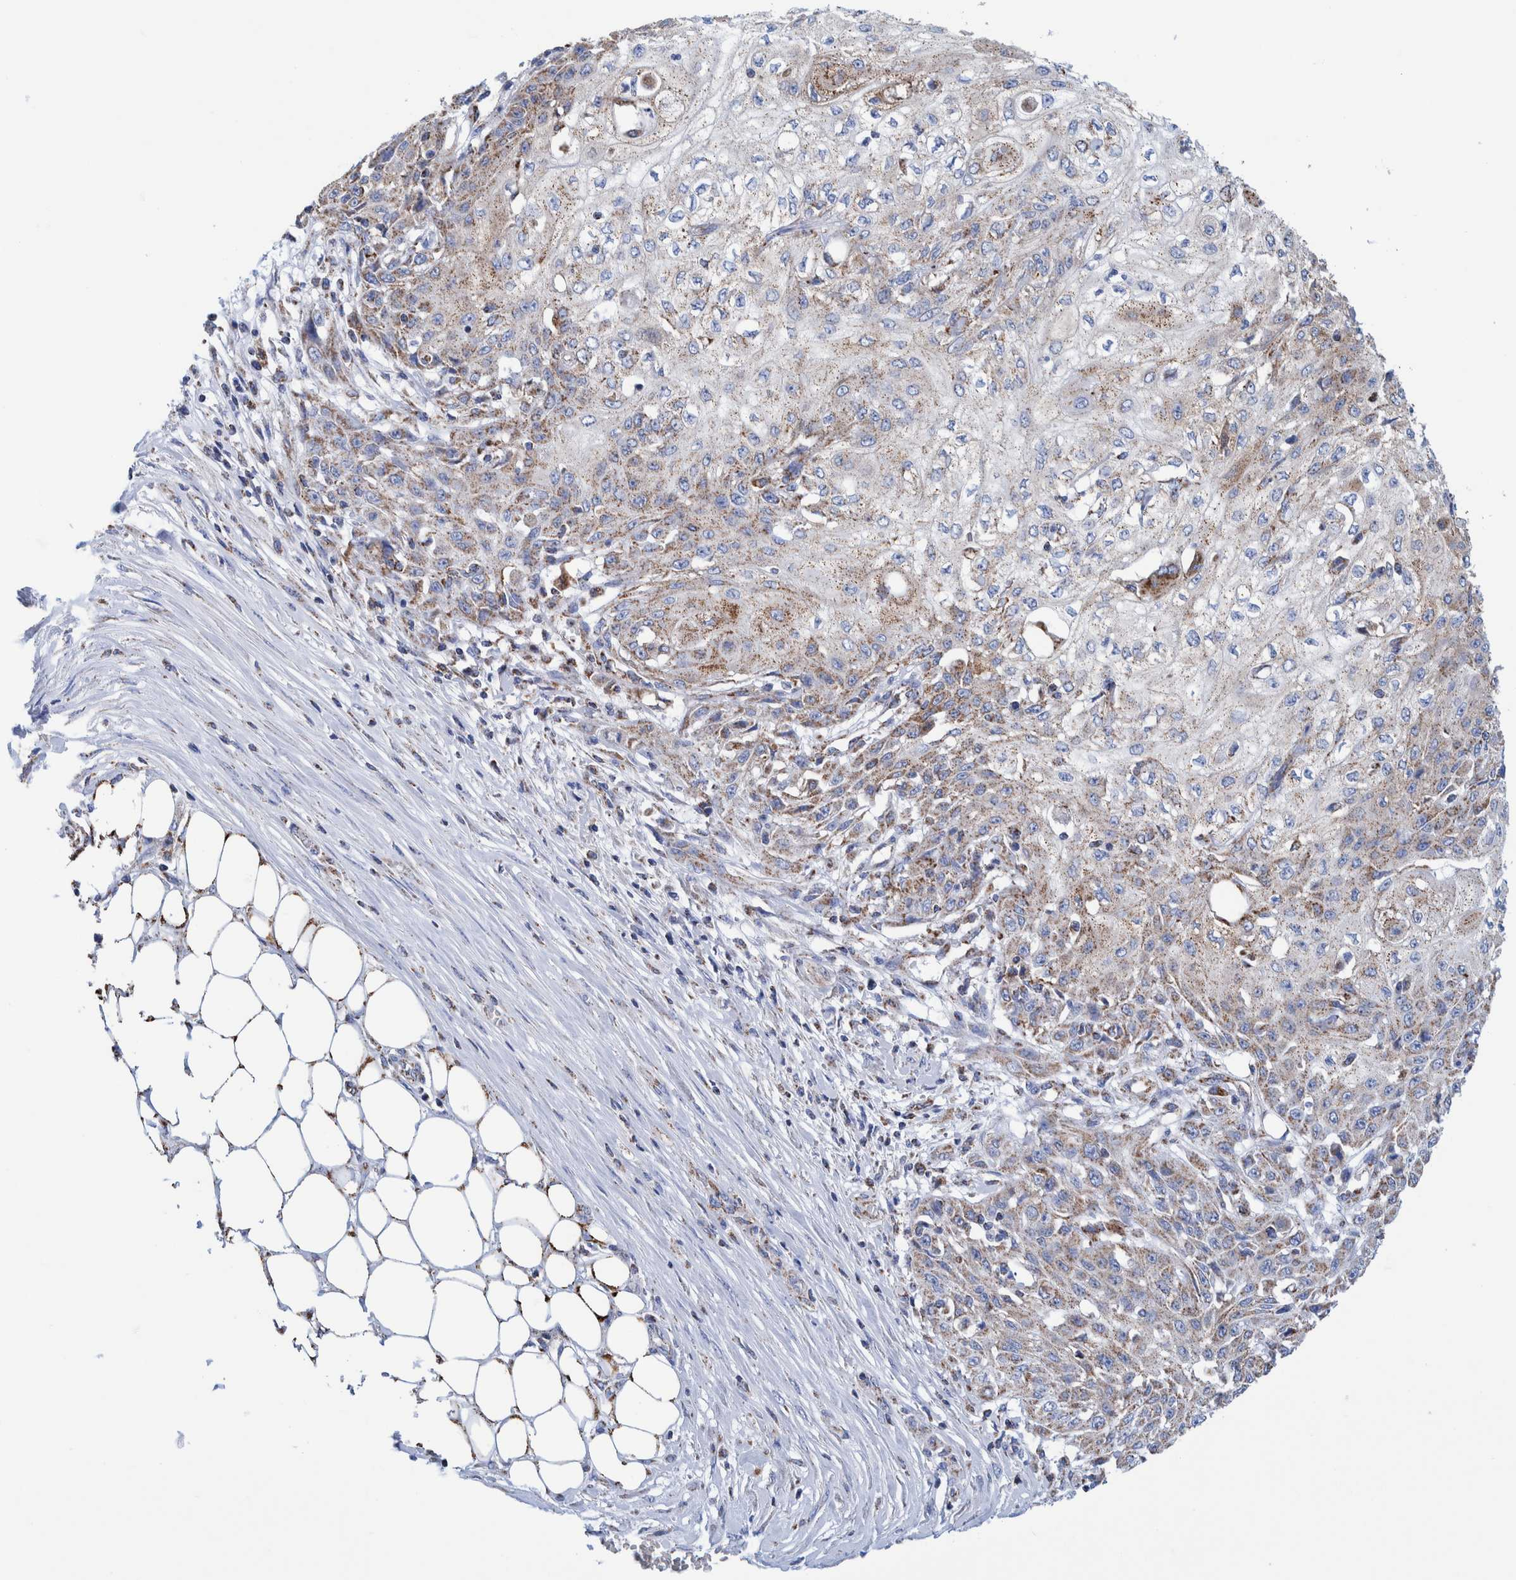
{"staining": {"intensity": "weak", "quantity": ">75%", "location": "cytoplasmic/membranous"}, "tissue": "skin cancer", "cell_type": "Tumor cells", "image_type": "cancer", "snomed": [{"axis": "morphology", "description": "Squamous cell carcinoma, NOS"}, {"axis": "morphology", "description": "Squamous cell carcinoma, metastatic, NOS"}, {"axis": "topography", "description": "Skin"}, {"axis": "topography", "description": "Lymph node"}], "caption": "Approximately >75% of tumor cells in skin cancer display weak cytoplasmic/membranous protein expression as visualized by brown immunohistochemical staining.", "gene": "DECR1", "patient": {"sex": "male", "age": 75}}